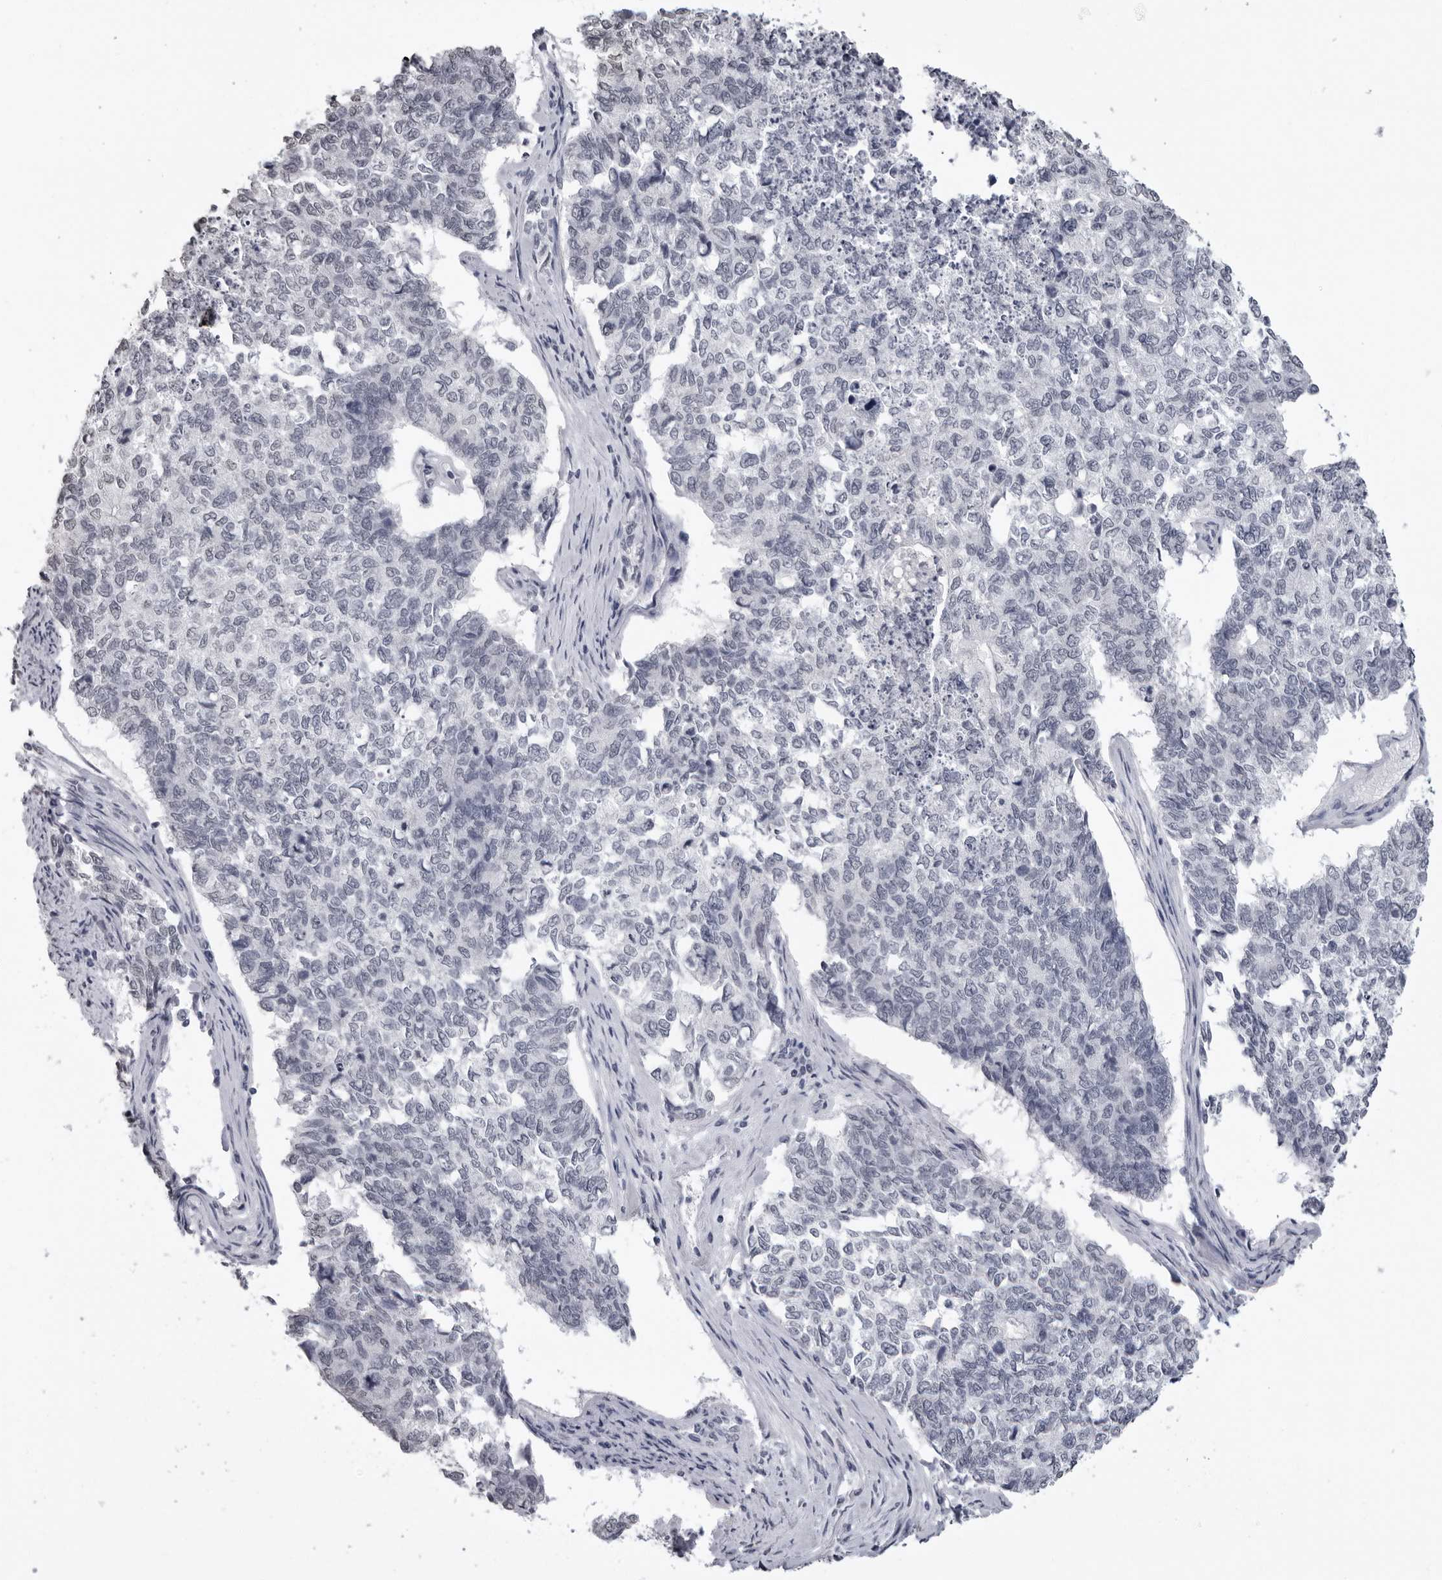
{"staining": {"intensity": "negative", "quantity": "none", "location": "none"}, "tissue": "cervical cancer", "cell_type": "Tumor cells", "image_type": "cancer", "snomed": [{"axis": "morphology", "description": "Squamous cell carcinoma, NOS"}, {"axis": "topography", "description": "Cervix"}], "caption": "A photomicrograph of cervical cancer (squamous cell carcinoma) stained for a protein reveals no brown staining in tumor cells. (DAB immunohistochemistry (IHC), high magnification).", "gene": "HEPACAM", "patient": {"sex": "female", "age": 63}}